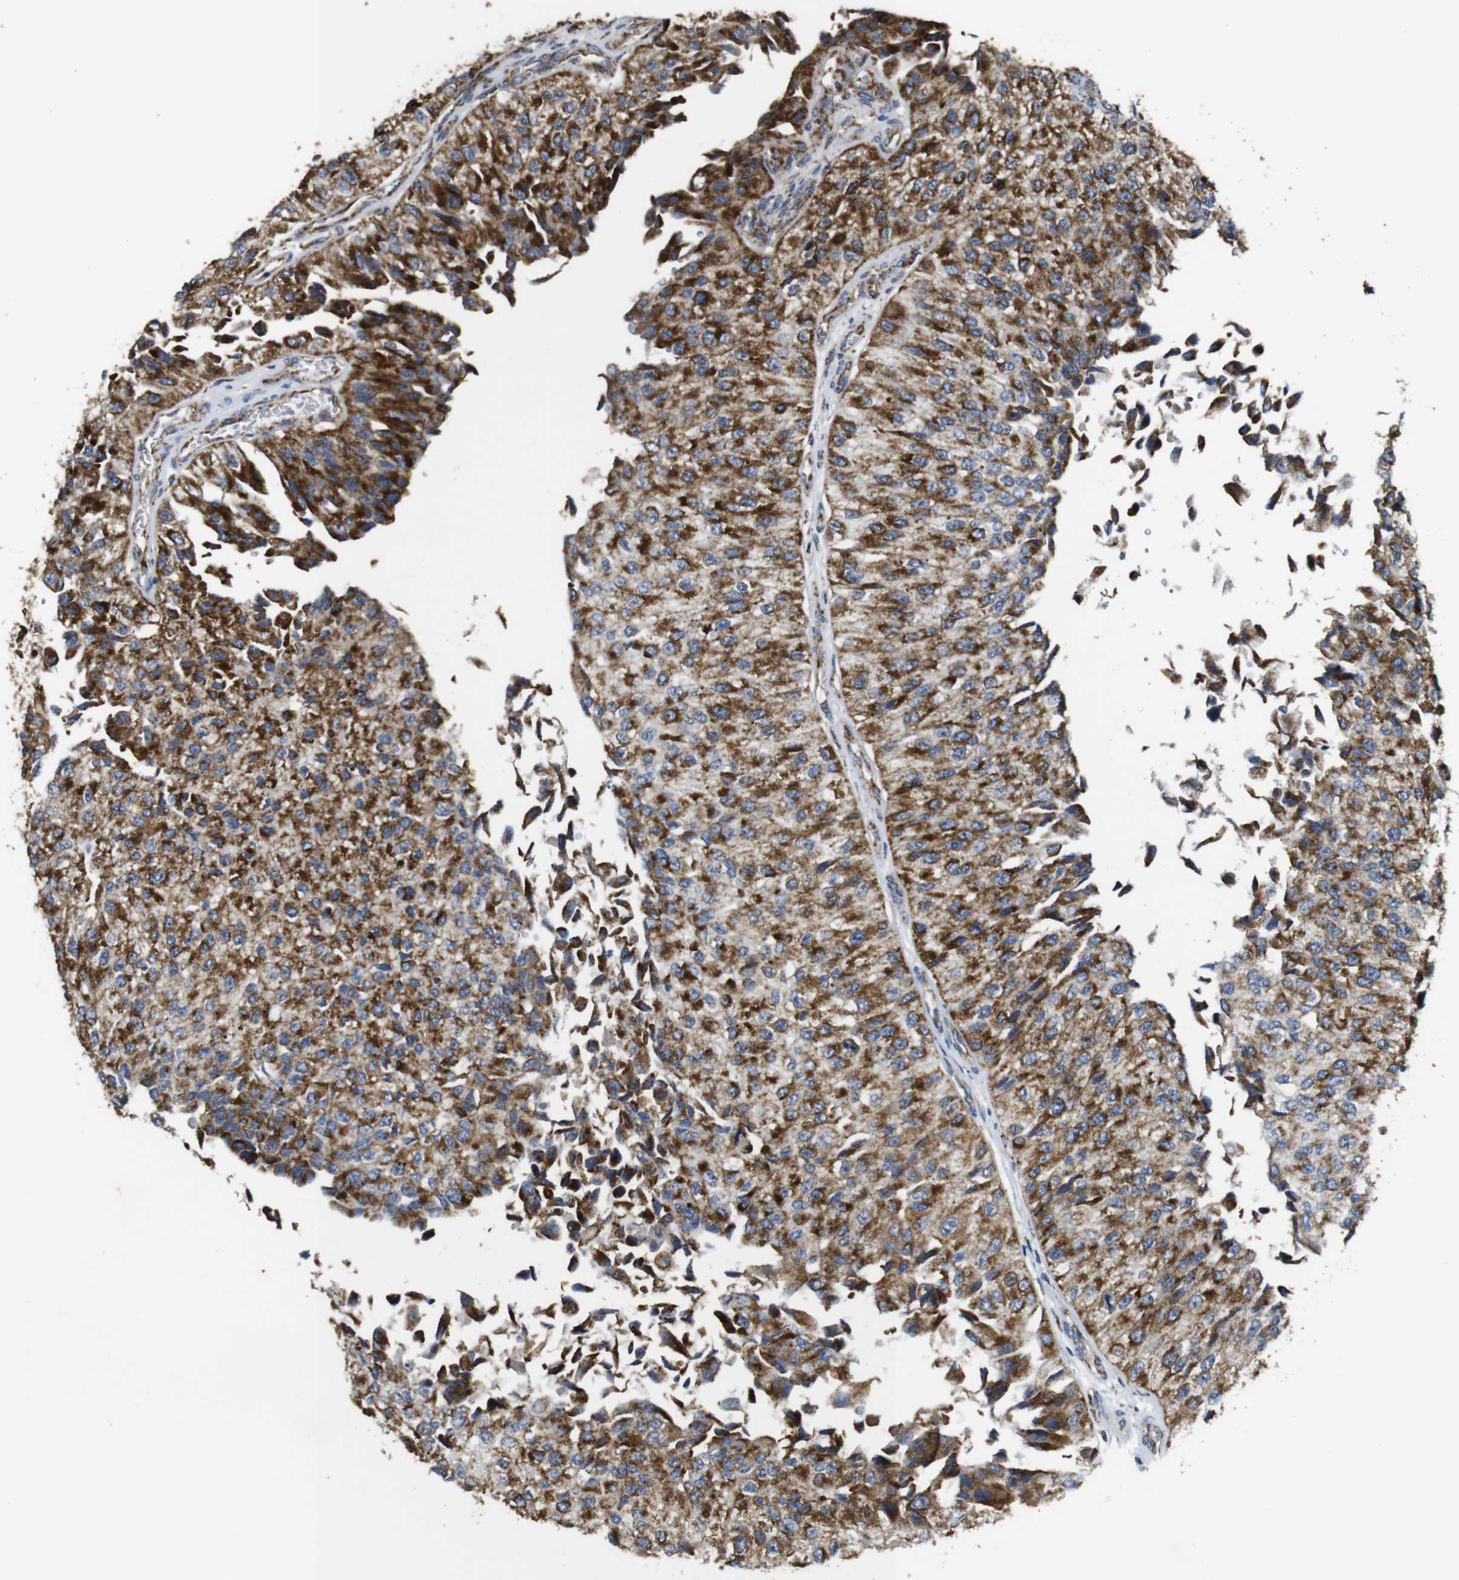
{"staining": {"intensity": "moderate", "quantity": ">75%", "location": "cytoplasmic/membranous"}, "tissue": "urothelial cancer", "cell_type": "Tumor cells", "image_type": "cancer", "snomed": [{"axis": "morphology", "description": "Urothelial carcinoma, High grade"}, {"axis": "topography", "description": "Kidney"}, {"axis": "topography", "description": "Urinary bladder"}], "caption": "Immunohistochemistry (DAB) staining of human urothelial cancer displays moderate cytoplasmic/membranous protein staining in approximately >75% of tumor cells.", "gene": "NR3C2", "patient": {"sex": "male", "age": 77}}